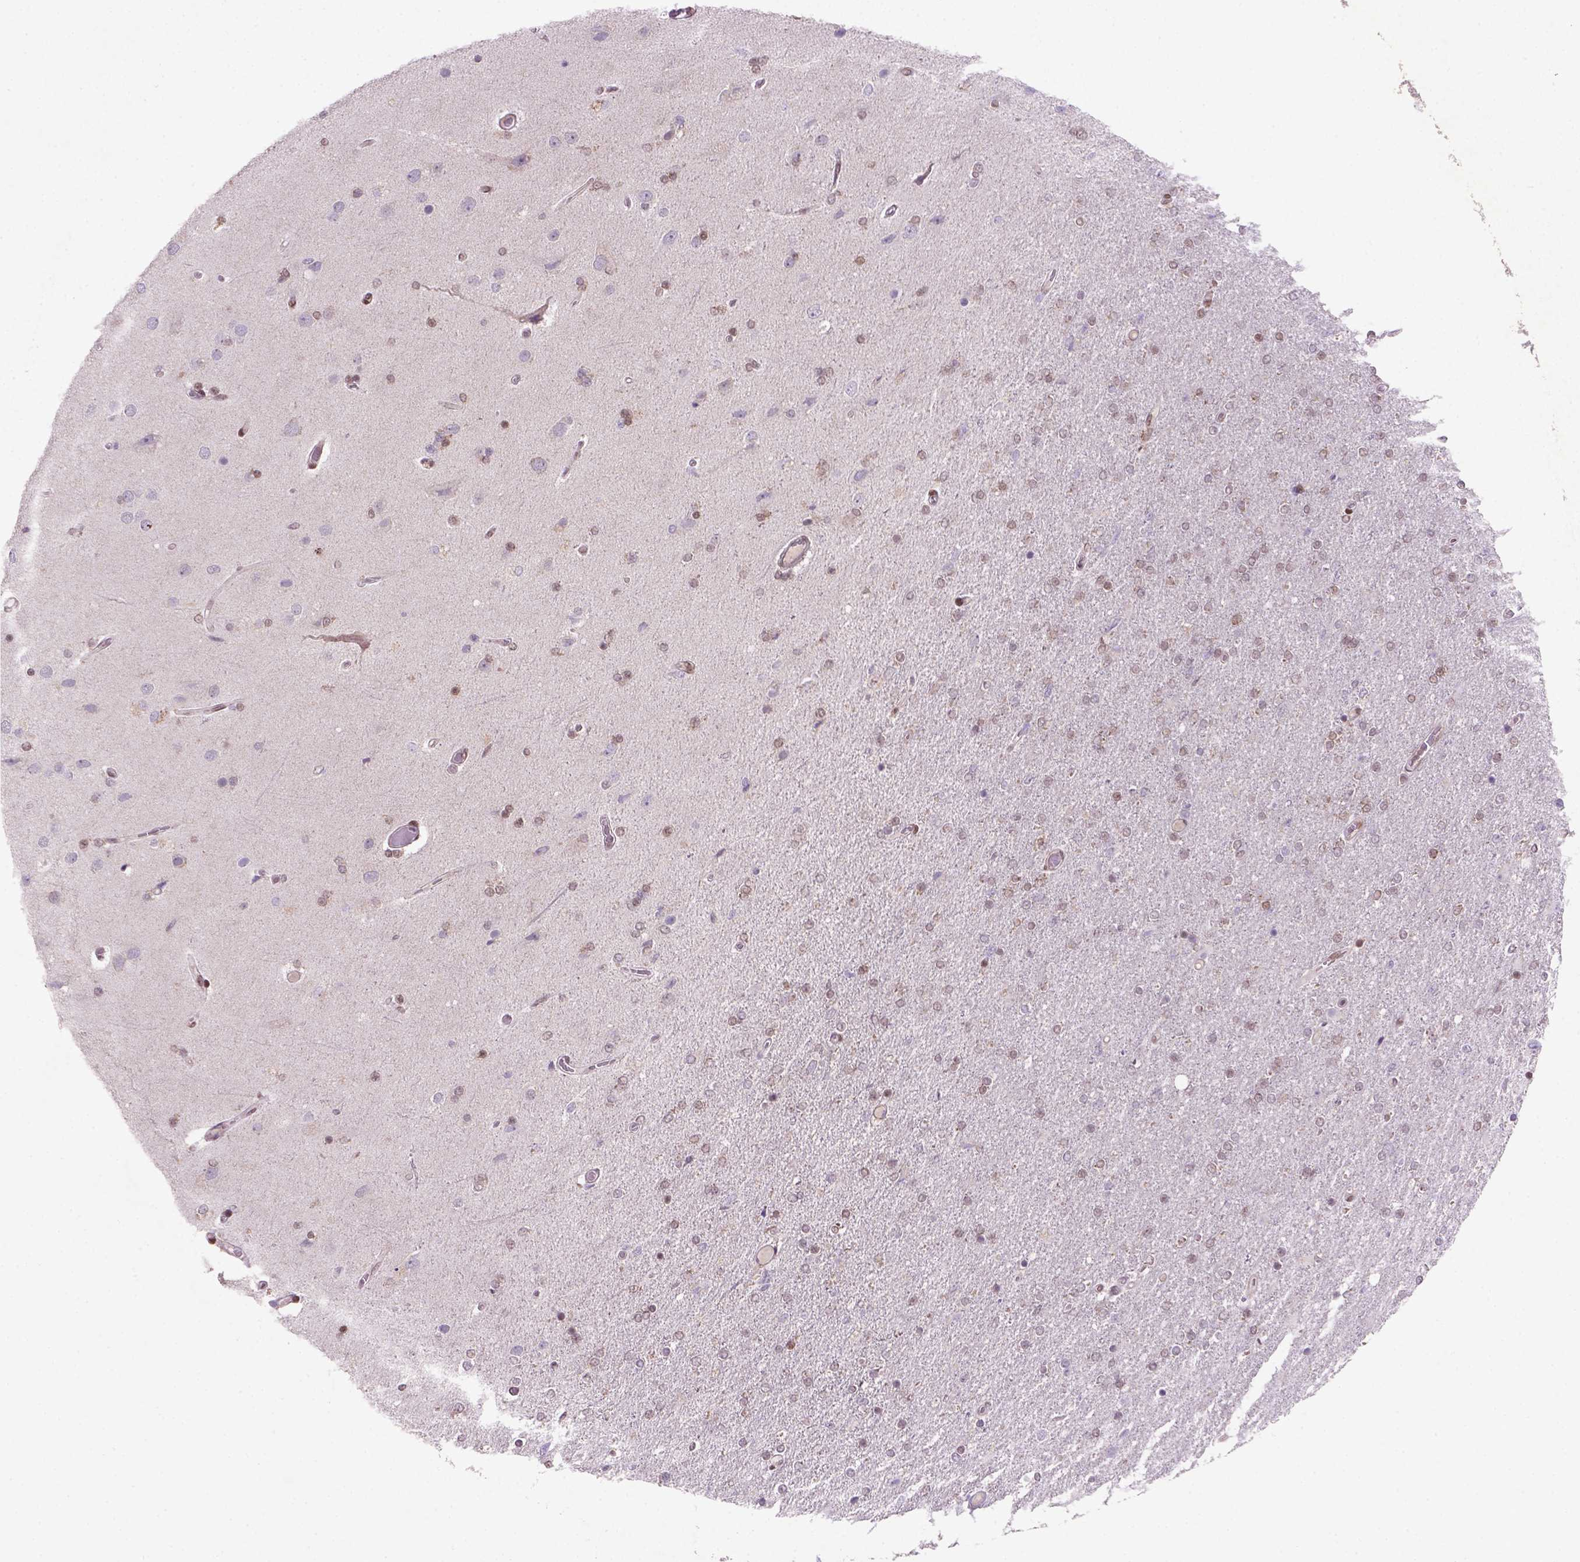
{"staining": {"intensity": "weak", "quantity": ">75%", "location": "nuclear"}, "tissue": "glioma", "cell_type": "Tumor cells", "image_type": "cancer", "snomed": [{"axis": "morphology", "description": "Glioma, malignant, High grade"}, {"axis": "topography", "description": "Cerebral cortex"}], "caption": "Immunohistochemical staining of glioma demonstrates low levels of weak nuclear positivity in about >75% of tumor cells.", "gene": "MGMT", "patient": {"sex": "male", "age": 70}}